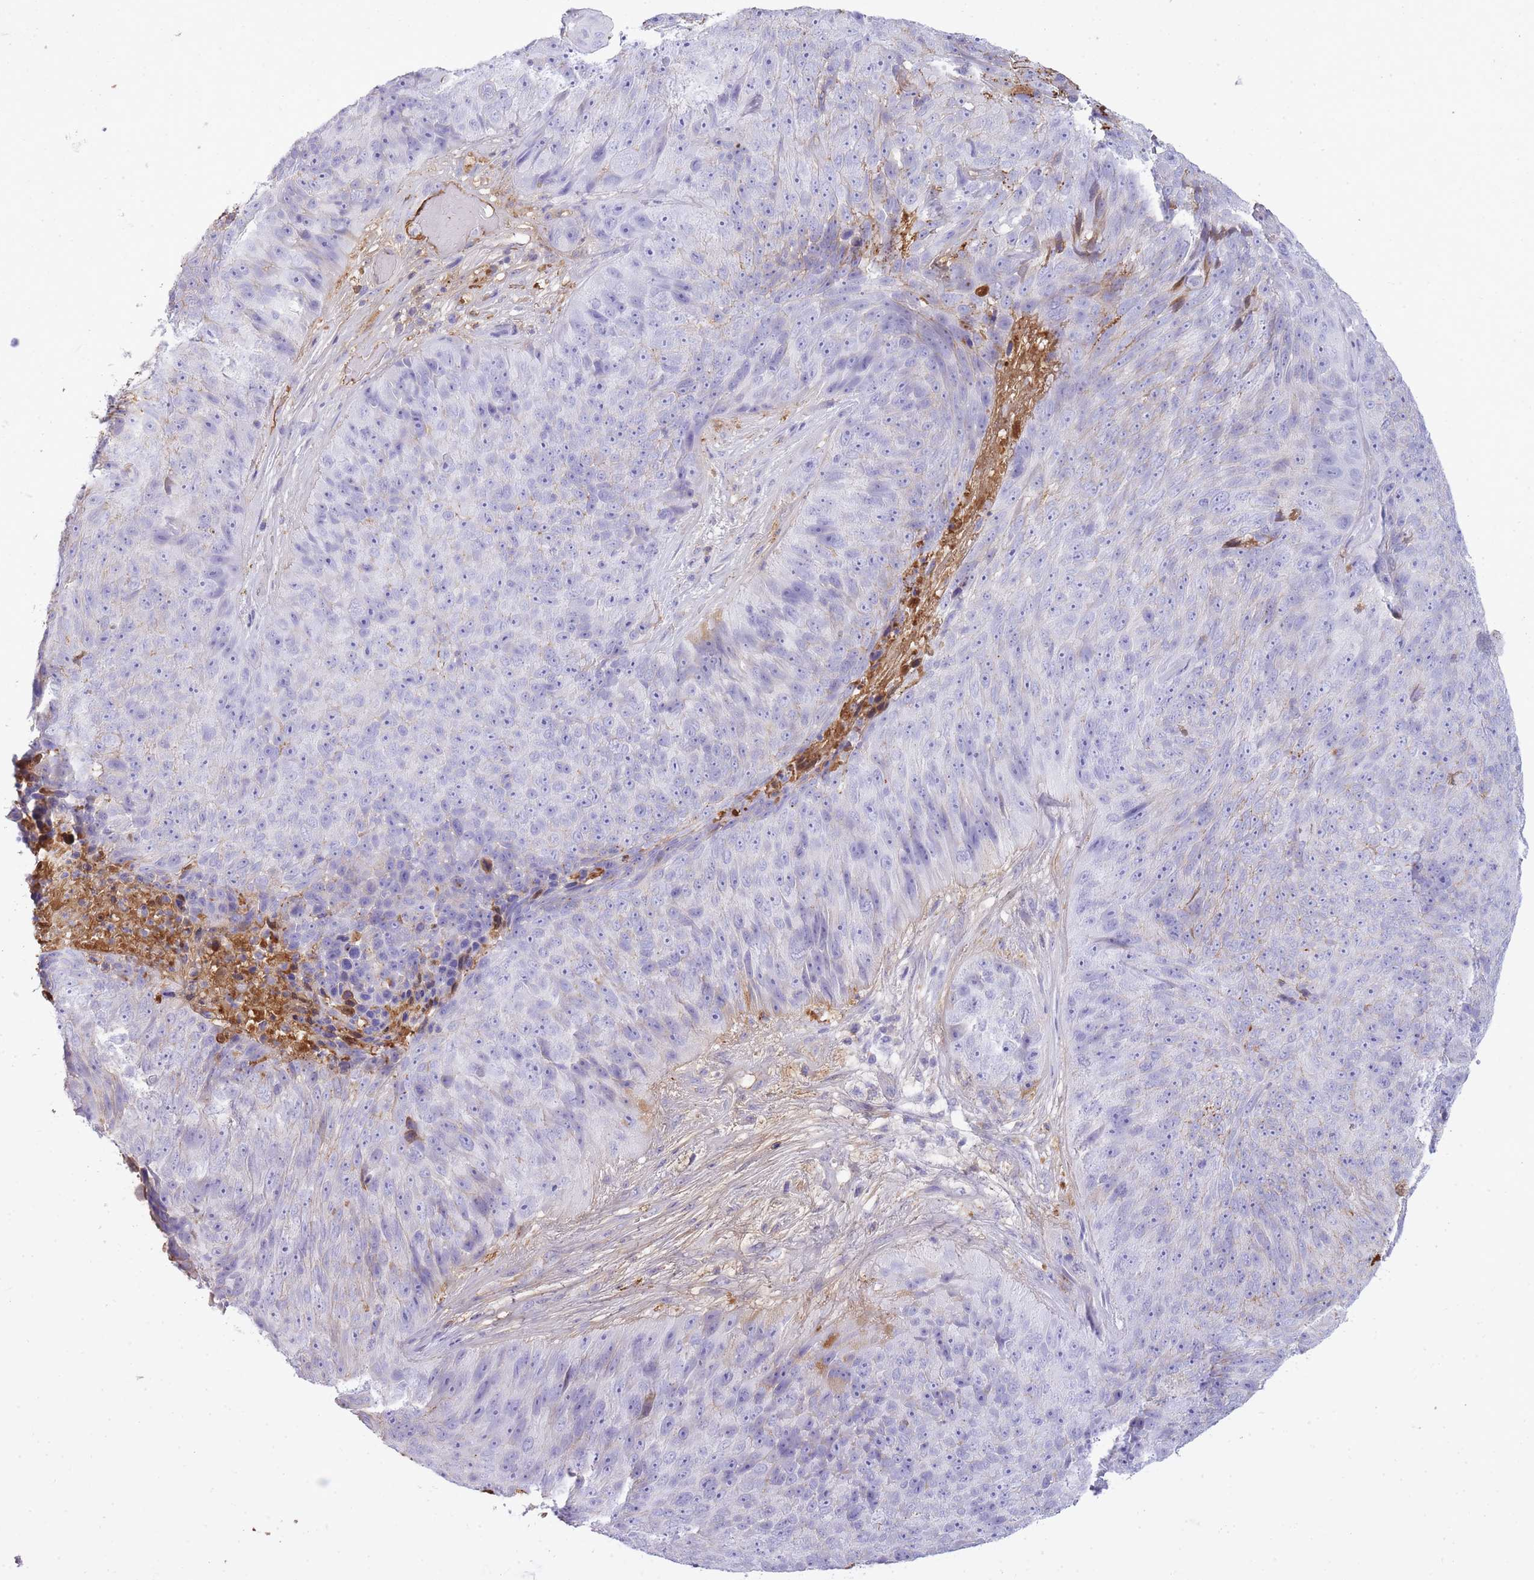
{"staining": {"intensity": "negative", "quantity": "none", "location": "none"}, "tissue": "skin cancer", "cell_type": "Tumor cells", "image_type": "cancer", "snomed": [{"axis": "morphology", "description": "Squamous cell carcinoma, NOS"}, {"axis": "topography", "description": "Skin"}], "caption": "Protein analysis of squamous cell carcinoma (skin) reveals no significant expression in tumor cells.", "gene": "IGKV1D-42", "patient": {"sex": "female", "age": 87}}